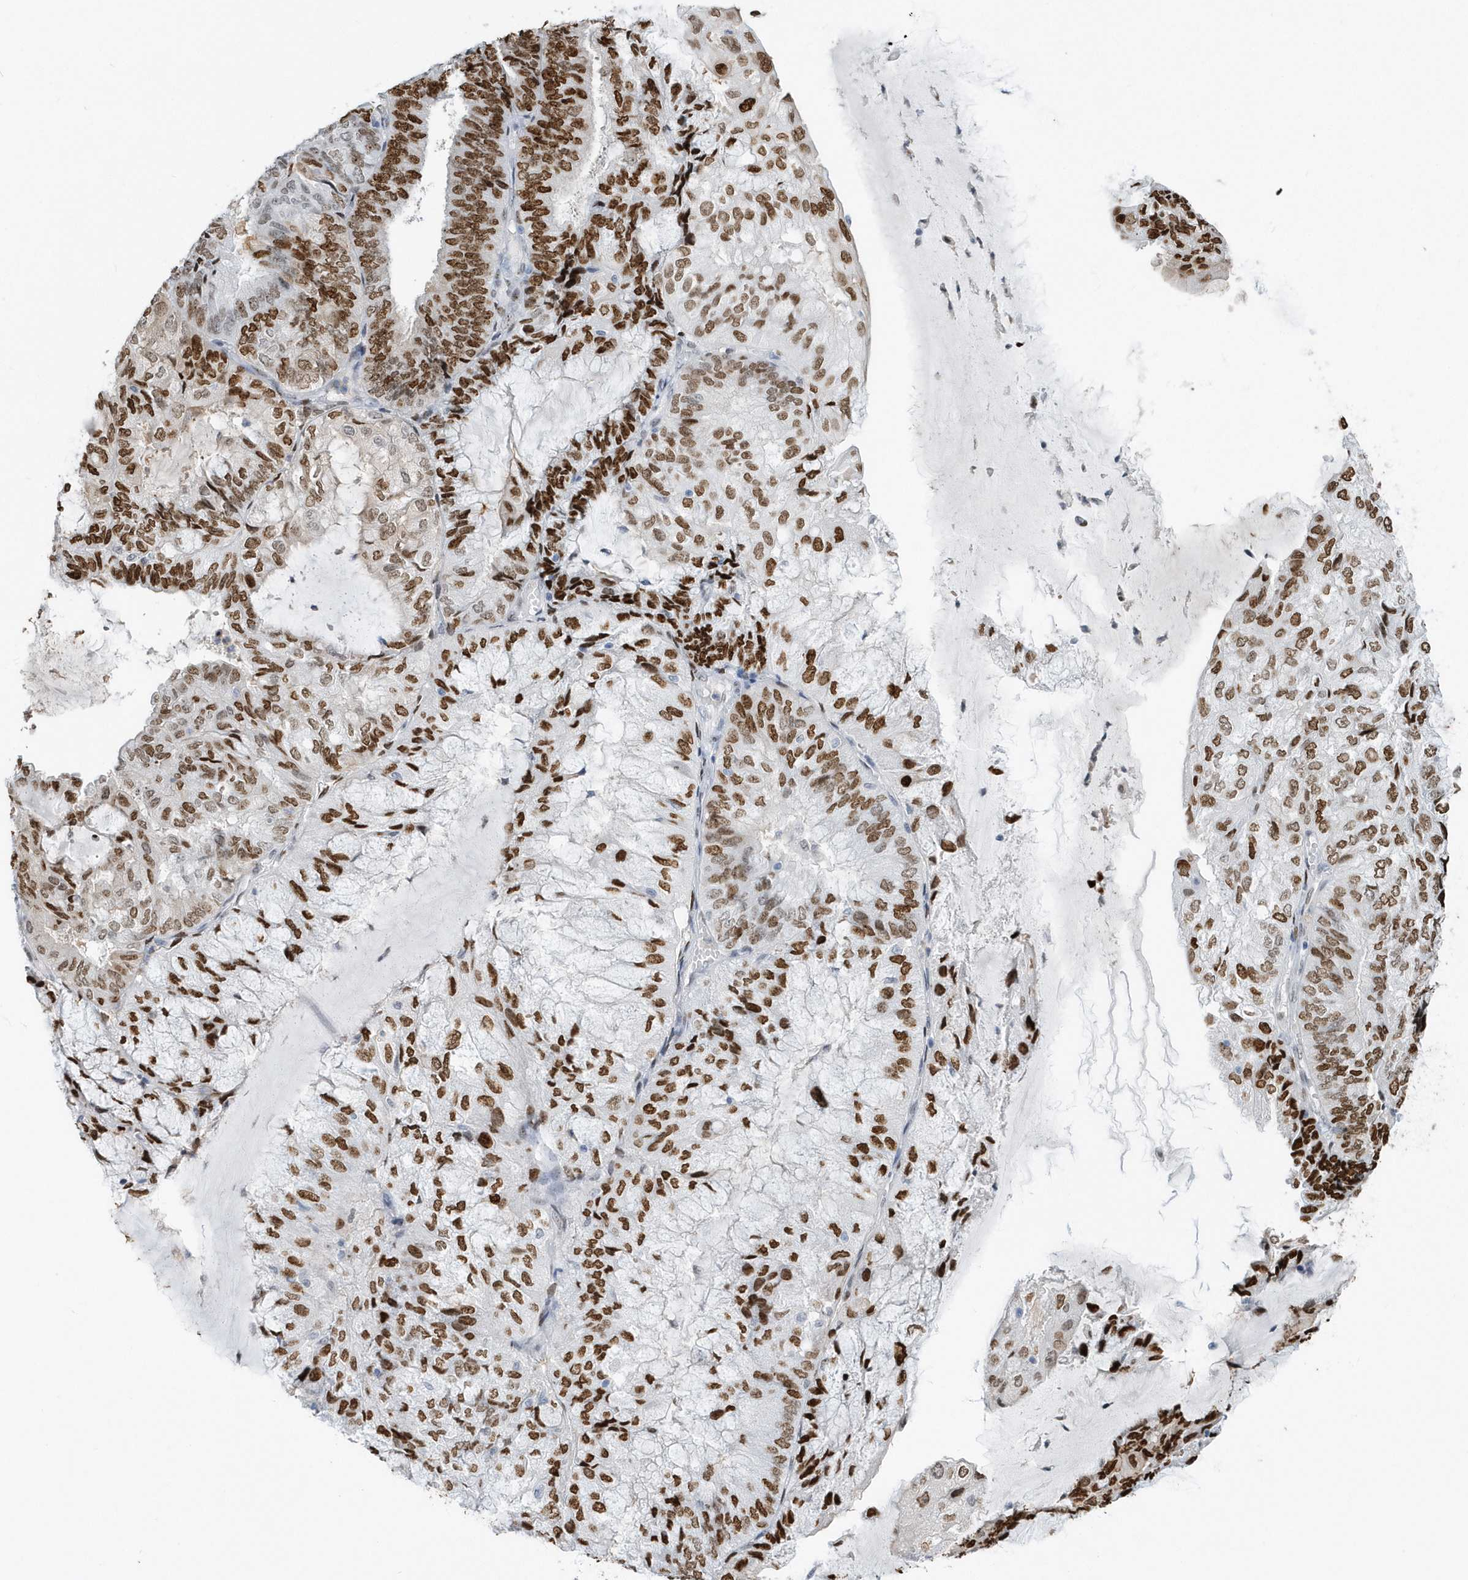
{"staining": {"intensity": "strong", "quantity": "25%-75%", "location": "nuclear"}, "tissue": "endometrial cancer", "cell_type": "Tumor cells", "image_type": "cancer", "snomed": [{"axis": "morphology", "description": "Adenocarcinoma, NOS"}, {"axis": "topography", "description": "Endometrium"}], "caption": "Endometrial cancer was stained to show a protein in brown. There is high levels of strong nuclear positivity in about 25%-75% of tumor cells. (DAB = brown stain, brightfield microscopy at high magnification).", "gene": "MACROH2A2", "patient": {"sex": "female", "age": 81}}